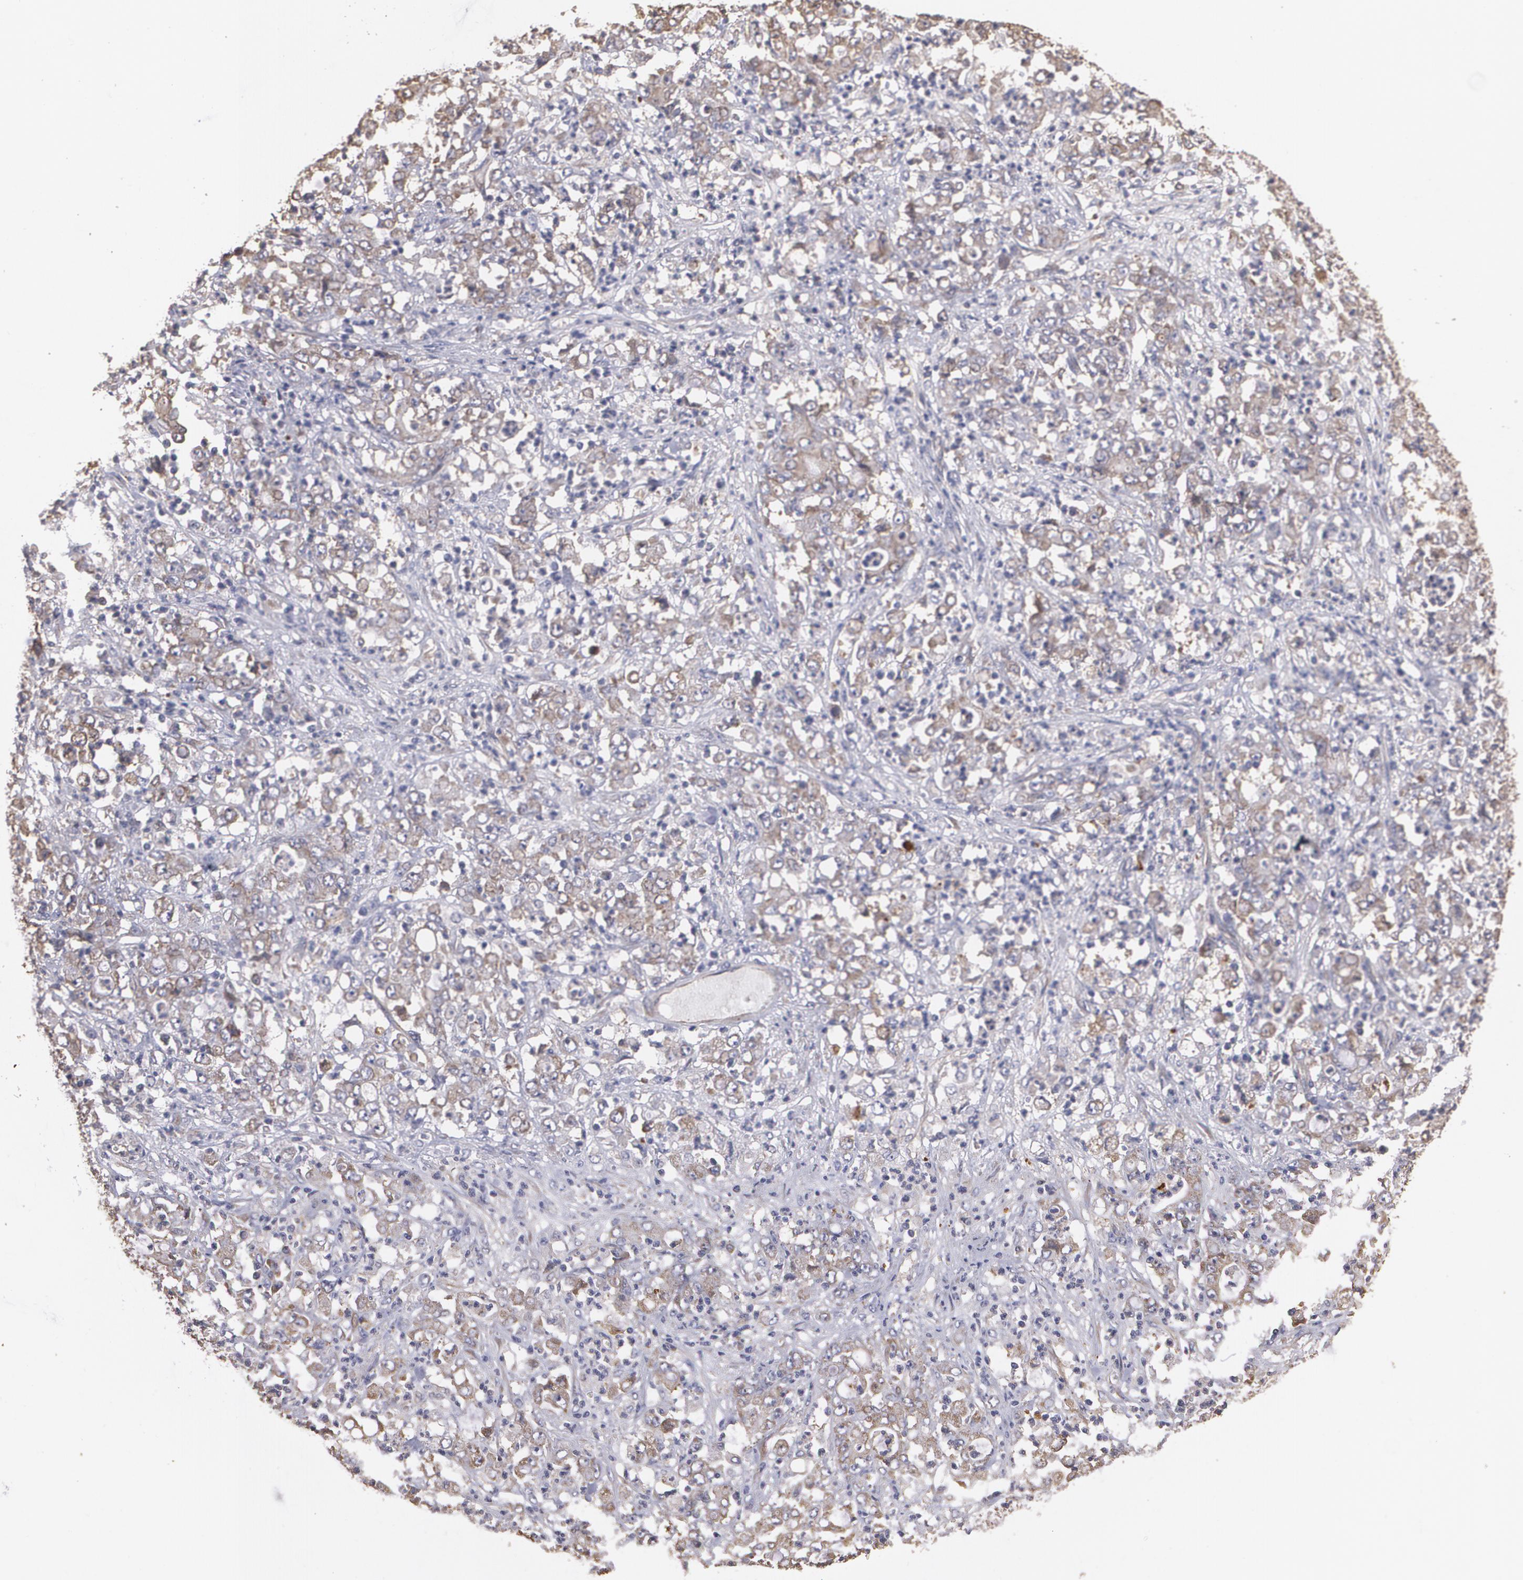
{"staining": {"intensity": "weak", "quantity": ">75%", "location": "cytoplasmic/membranous"}, "tissue": "stomach cancer", "cell_type": "Tumor cells", "image_type": "cancer", "snomed": [{"axis": "morphology", "description": "Adenocarcinoma, NOS"}, {"axis": "topography", "description": "Stomach, lower"}], "caption": "There is low levels of weak cytoplasmic/membranous positivity in tumor cells of stomach cancer, as demonstrated by immunohistochemical staining (brown color).", "gene": "PON1", "patient": {"sex": "female", "age": 71}}